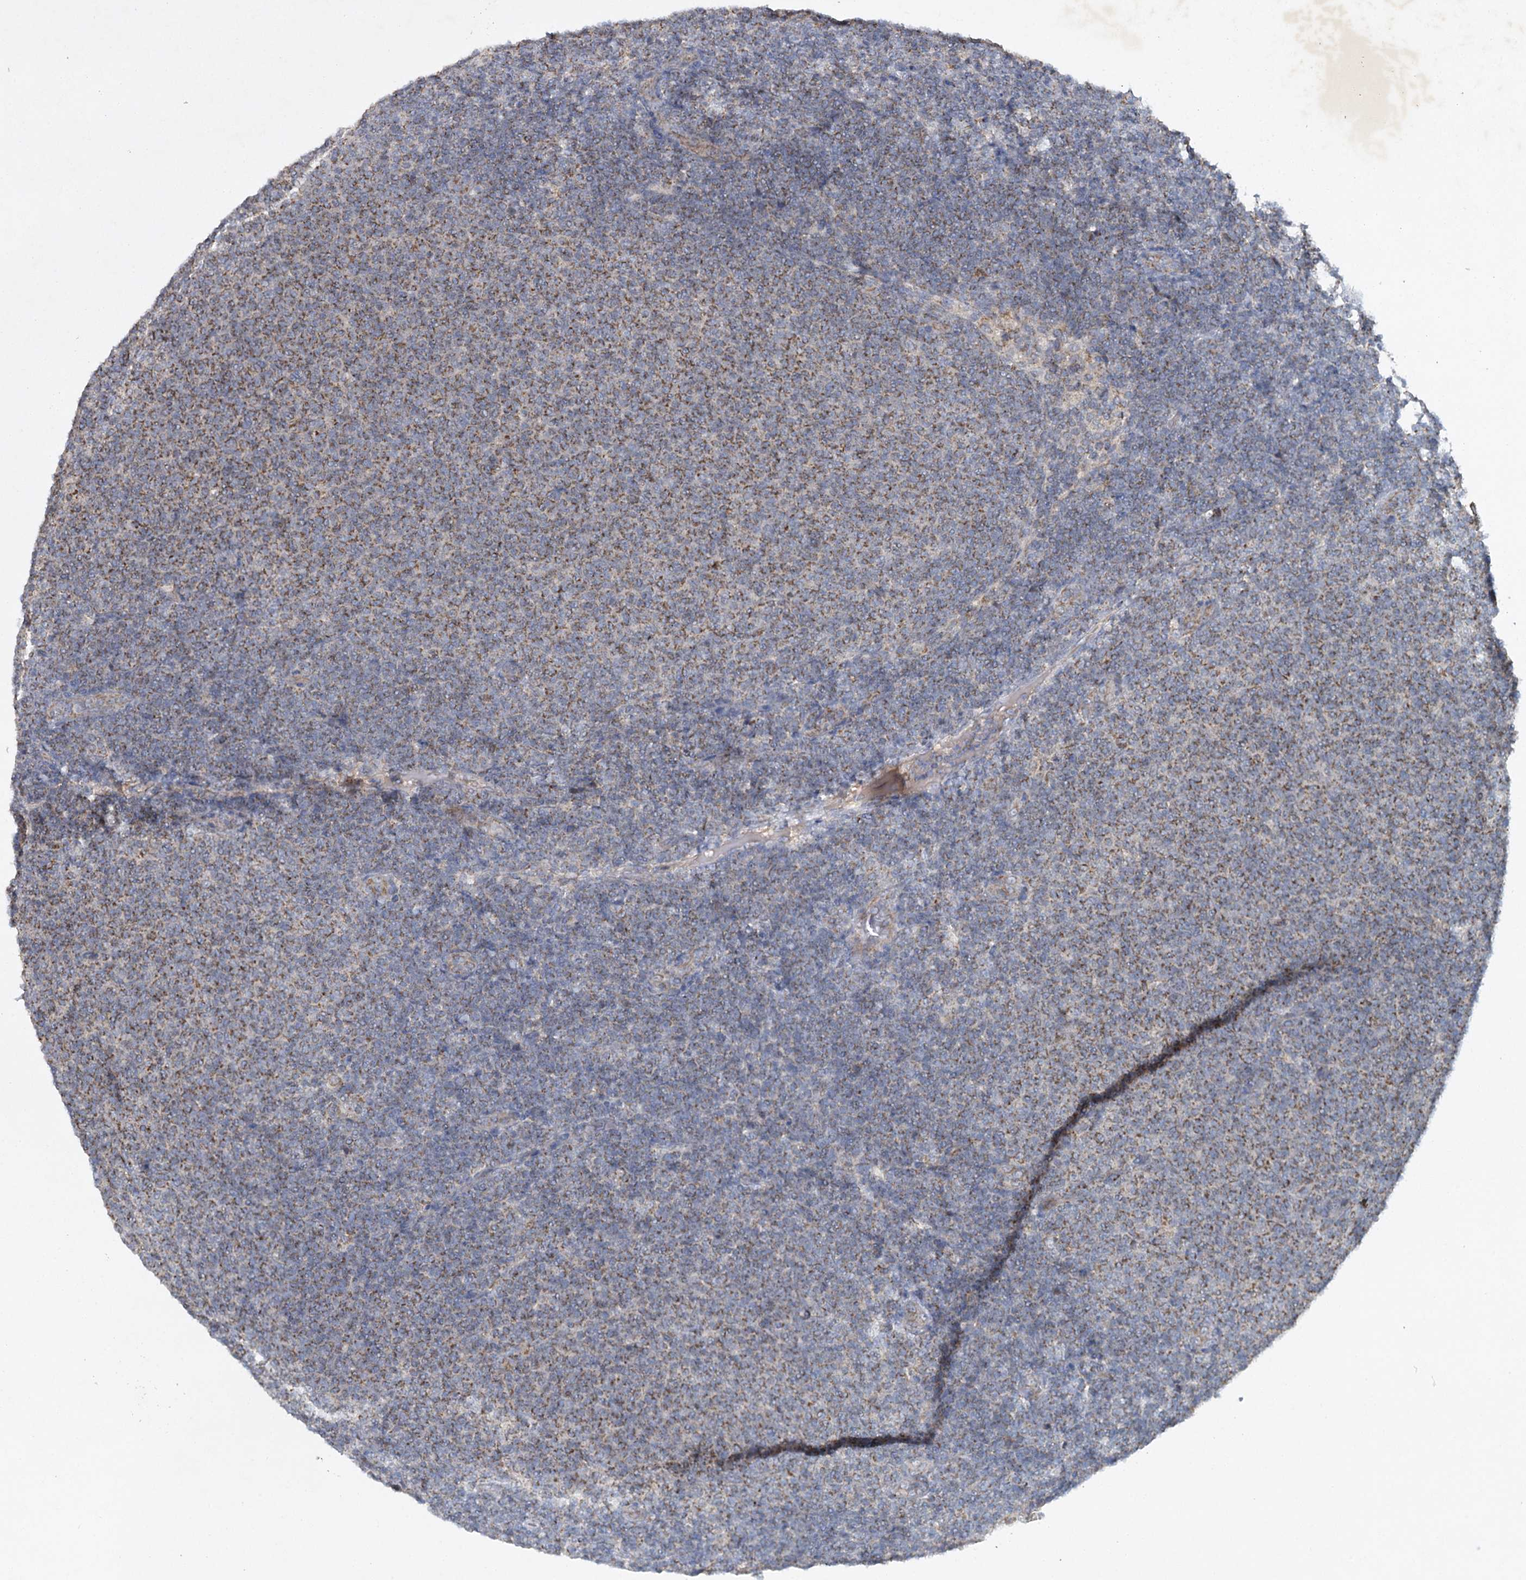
{"staining": {"intensity": "moderate", "quantity": ">75%", "location": "cytoplasmic/membranous"}, "tissue": "lymphoma", "cell_type": "Tumor cells", "image_type": "cancer", "snomed": [{"axis": "morphology", "description": "Malignant lymphoma, non-Hodgkin's type, Low grade"}, {"axis": "topography", "description": "Lymph node"}], "caption": "Lymphoma stained for a protein exhibits moderate cytoplasmic/membranous positivity in tumor cells.", "gene": "MRPL44", "patient": {"sex": "male", "age": 66}}